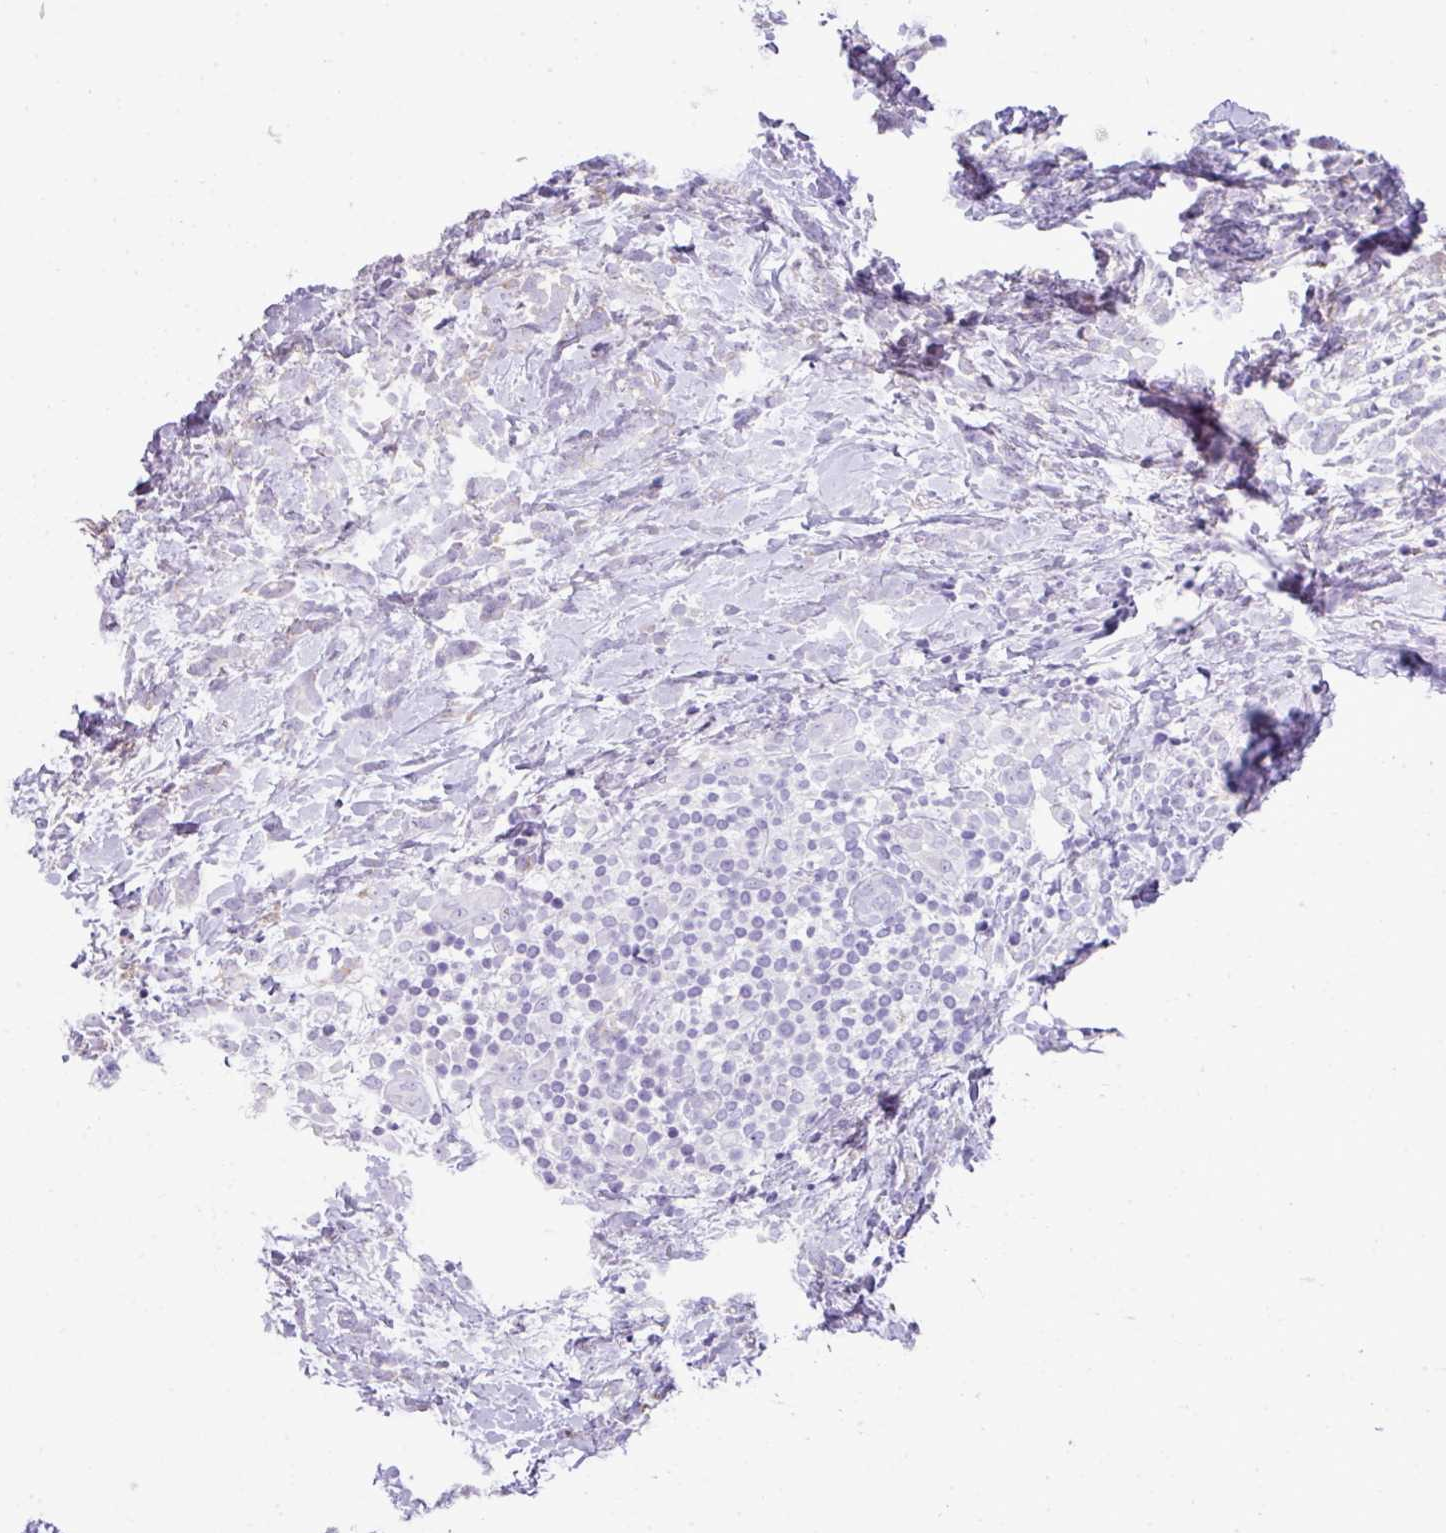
{"staining": {"intensity": "negative", "quantity": "none", "location": "none"}, "tissue": "breast cancer", "cell_type": "Tumor cells", "image_type": "cancer", "snomed": [{"axis": "morphology", "description": "Lobular carcinoma"}, {"axis": "topography", "description": "Breast"}], "caption": "Tumor cells show no significant protein staining in breast lobular carcinoma. (DAB (3,3'-diaminobenzidine) IHC, high magnification).", "gene": "PIK3R5", "patient": {"sex": "female", "age": 58}}